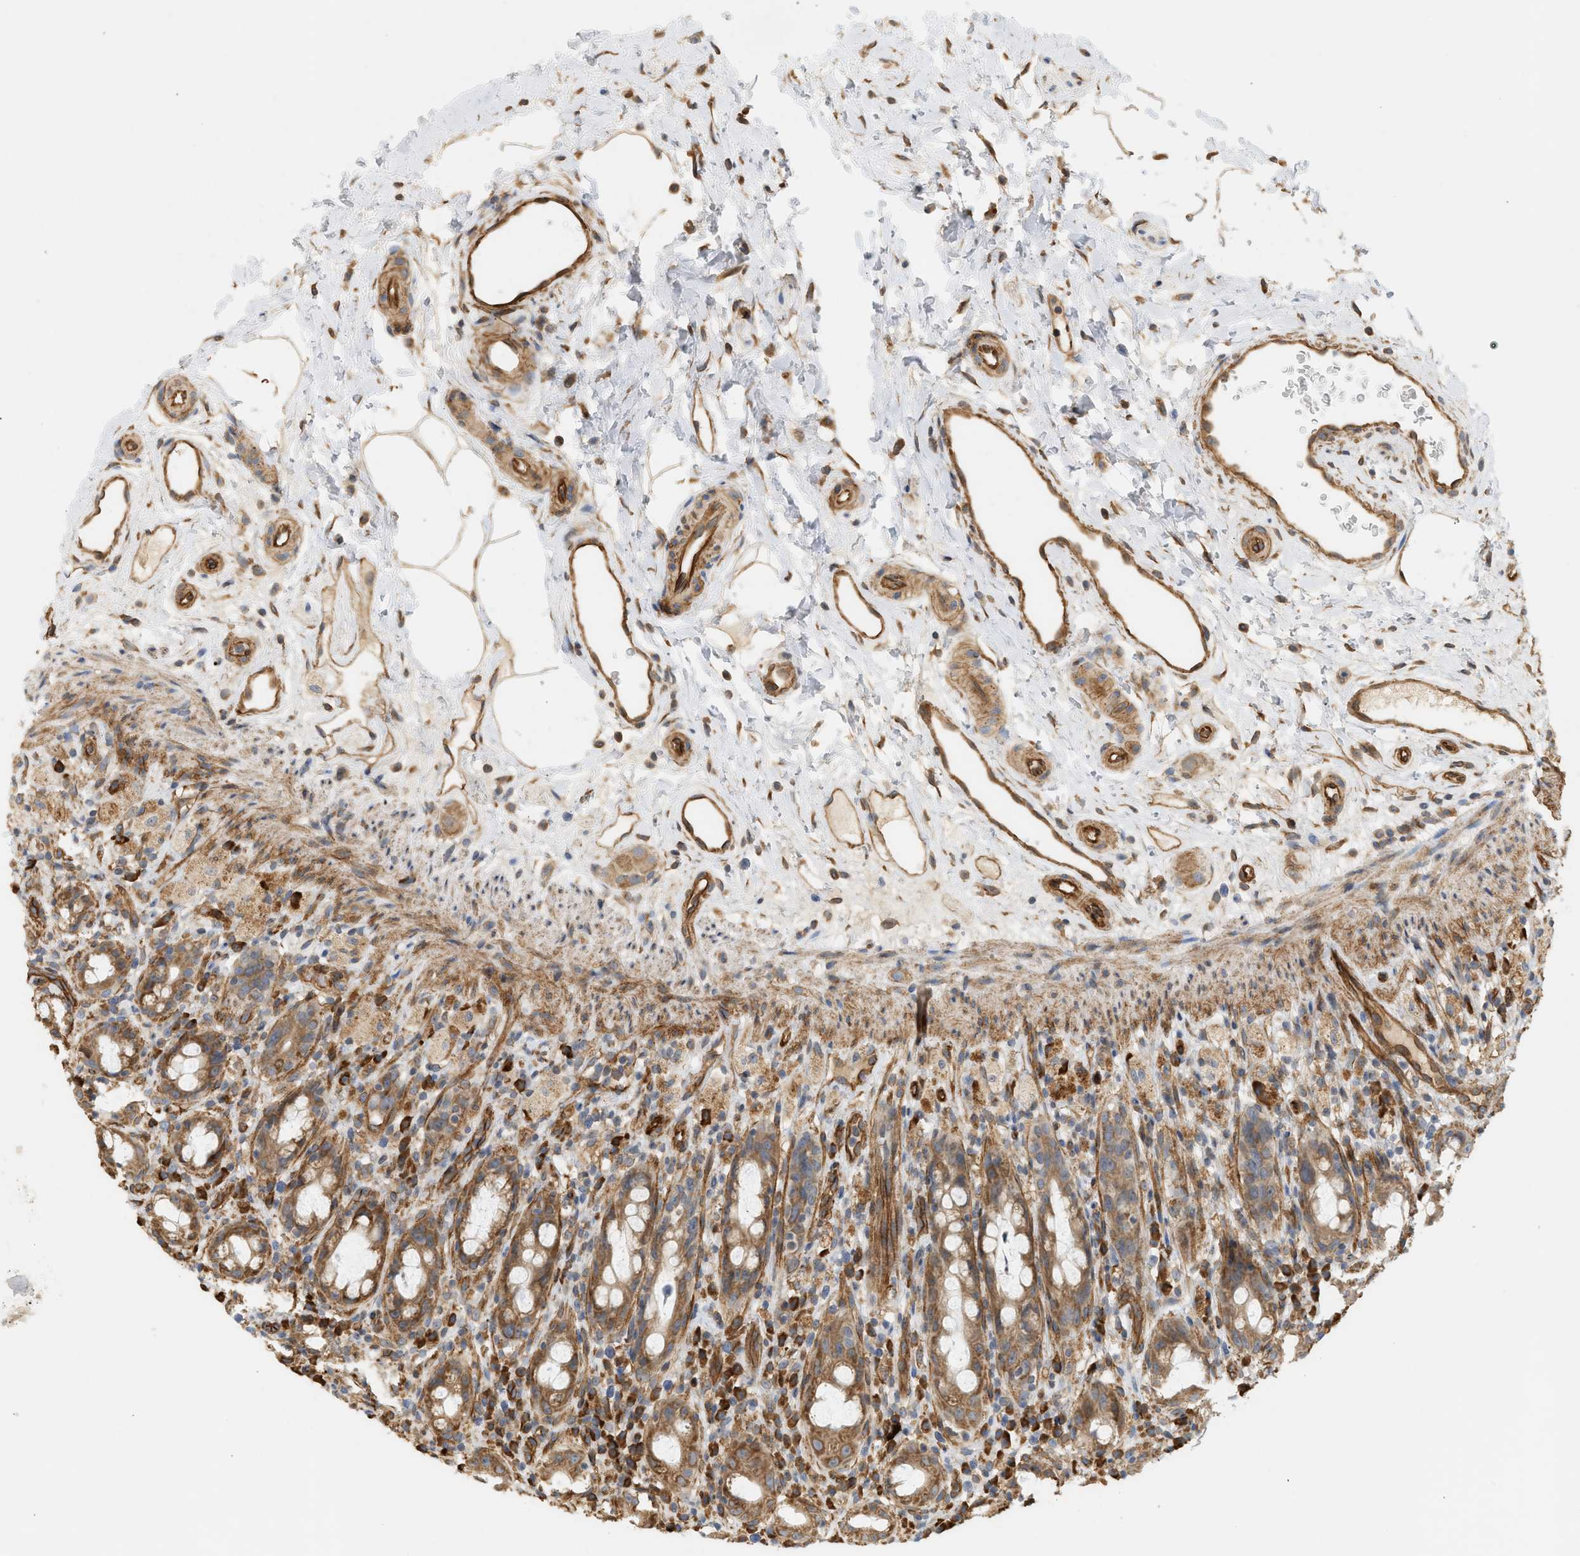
{"staining": {"intensity": "moderate", "quantity": ">75%", "location": "cytoplasmic/membranous"}, "tissue": "rectum", "cell_type": "Glandular cells", "image_type": "normal", "snomed": [{"axis": "morphology", "description": "Normal tissue, NOS"}, {"axis": "topography", "description": "Rectum"}], "caption": "Rectum was stained to show a protein in brown. There is medium levels of moderate cytoplasmic/membranous positivity in approximately >75% of glandular cells. (IHC, brightfield microscopy, high magnification).", "gene": "SVOP", "patient": {"sex": "male", "age": 44}}